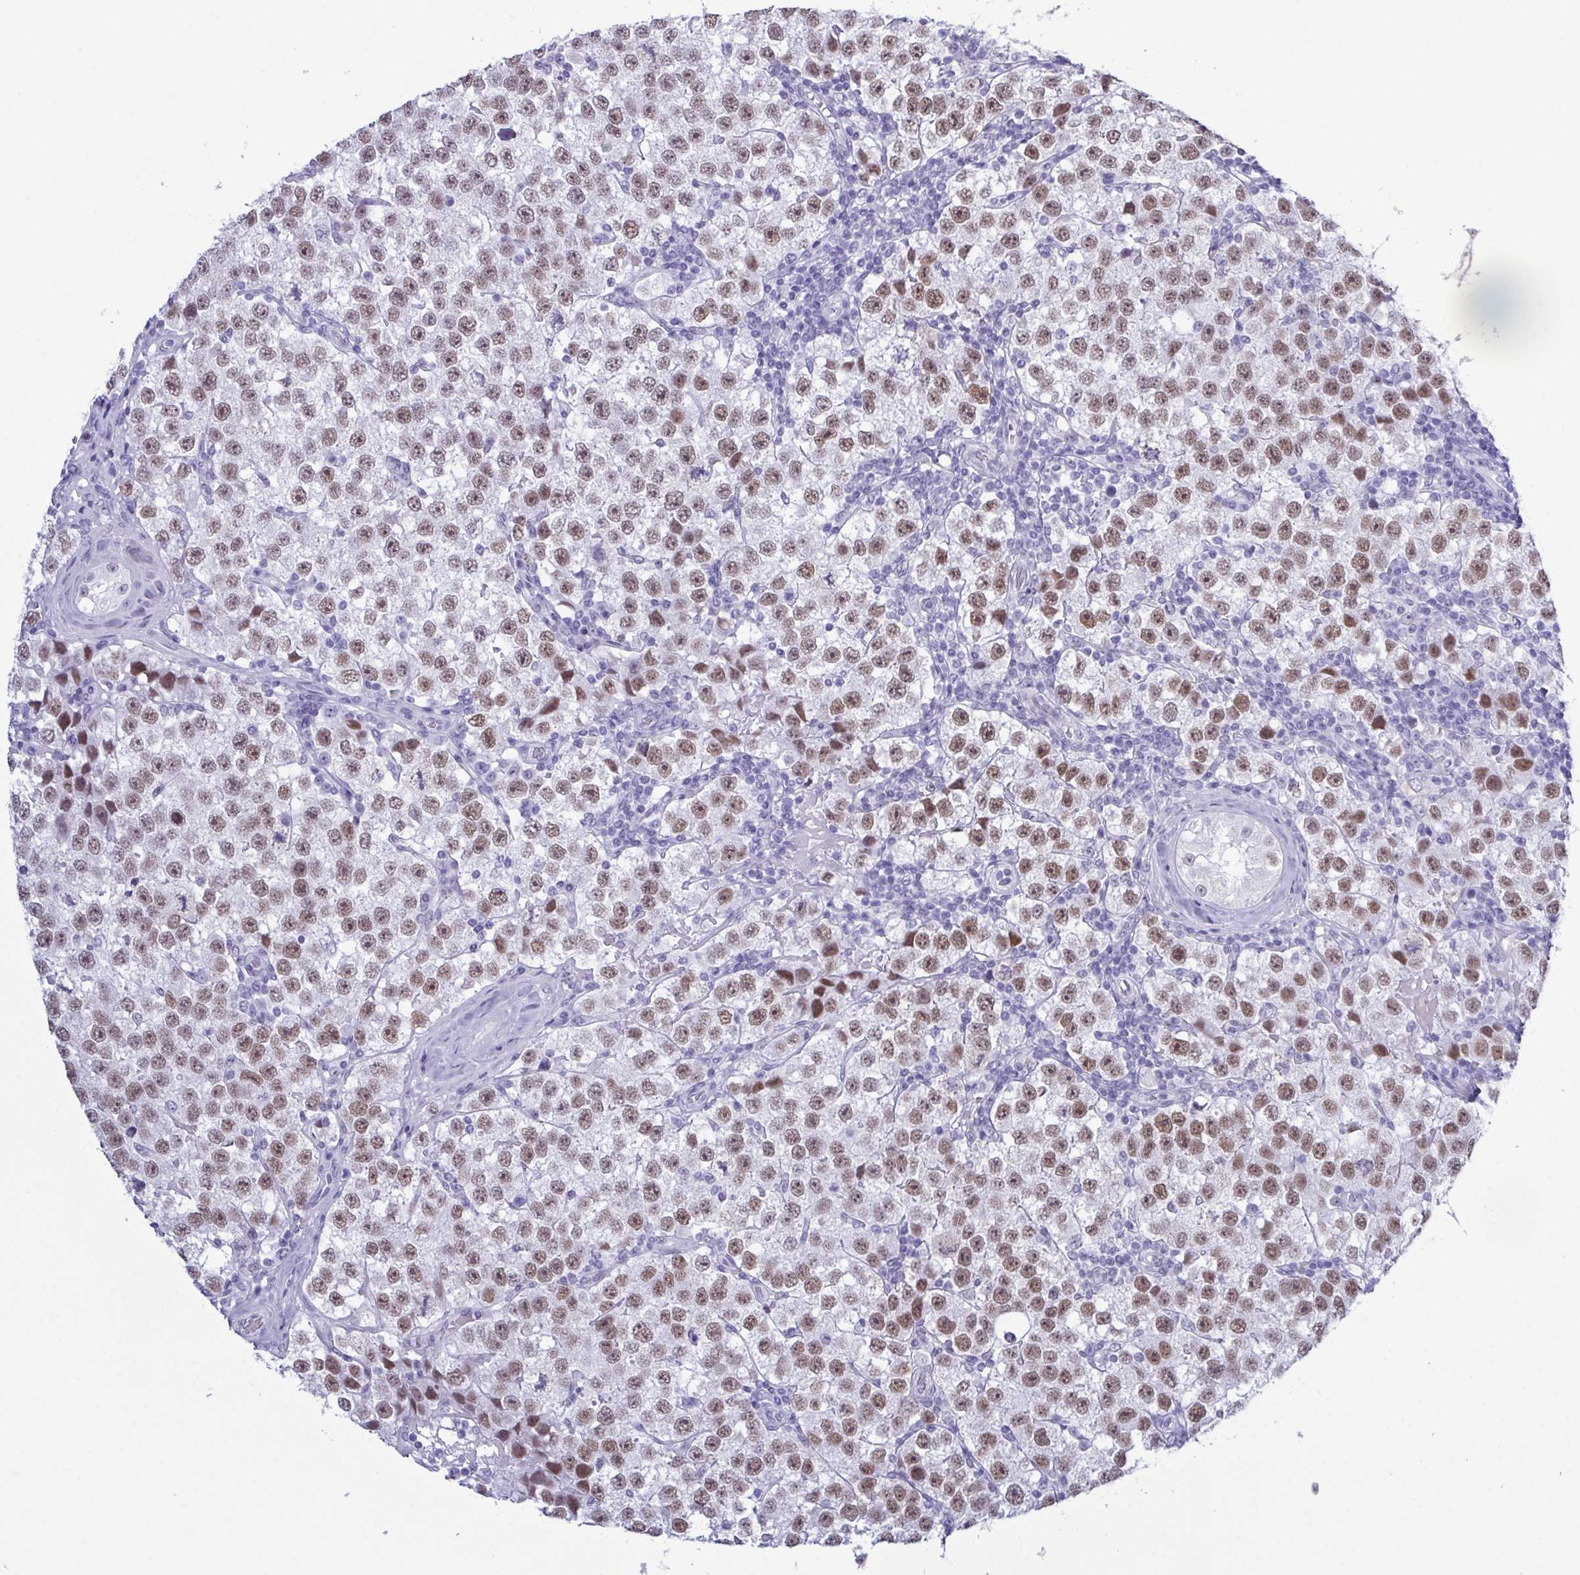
{"staining": {"intensity": "moderate", "quantity": ">75%", "location": "nuclear"}, "tissue": "testis cancer", "cell_type": "Tumor cells", "image_type": "cancer", "snomed": [{"axis": "morphology", "description": "Seminoma, NOS"}, {"axis": "topography", "description": "Testis"}], "caption": "The micrograph demonstrates a brown stain indicating the presence of a protein in the nuclear of tumor cells in seminoma (testis). Immunohistochemistry (ihc) stains the protein in brown and the nuclei are stained blue.", "gene": "SUGP2", "patient": {"sex": "male", "age": 34}}